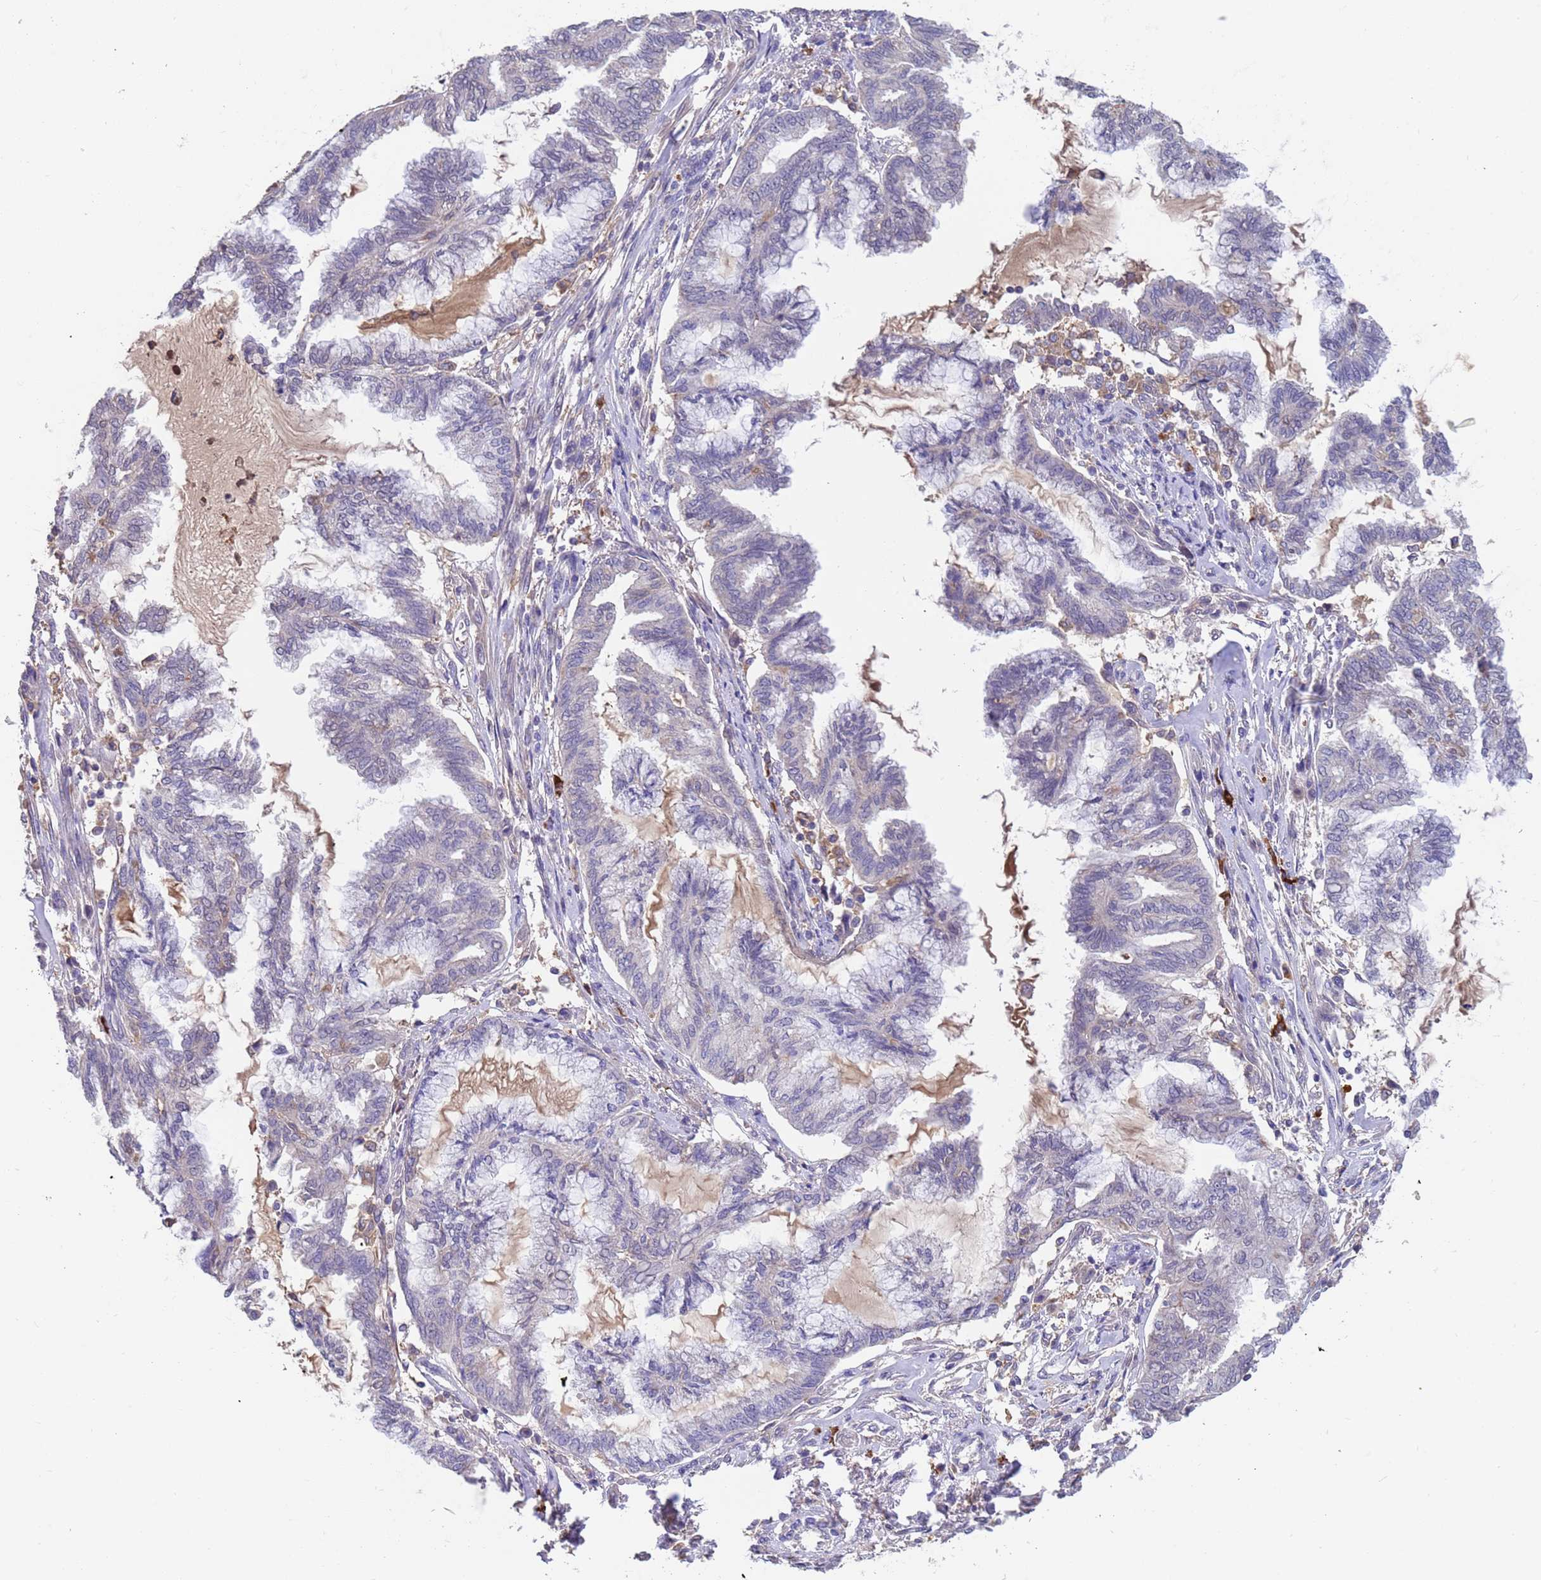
{"staining": {"intensity": "negative", "quantity": "none", "location": "none"}, "tissue": "endometrial cancer", "cell_type": "Tumor cells", "image_type": "cancer", "snomed": [{"axis": "morphology", "description": "Adenocarcinoma, NOS"}, {"axis": "topography", "description": "Endometrium"}], "caption": "This is an immunohistochemistry (IHC) image of endometrial adenocarcinoma. There is no positivity in tumor cells.", "gene": "AMPD3", "patient": {"sex": "female", "age": 86}}